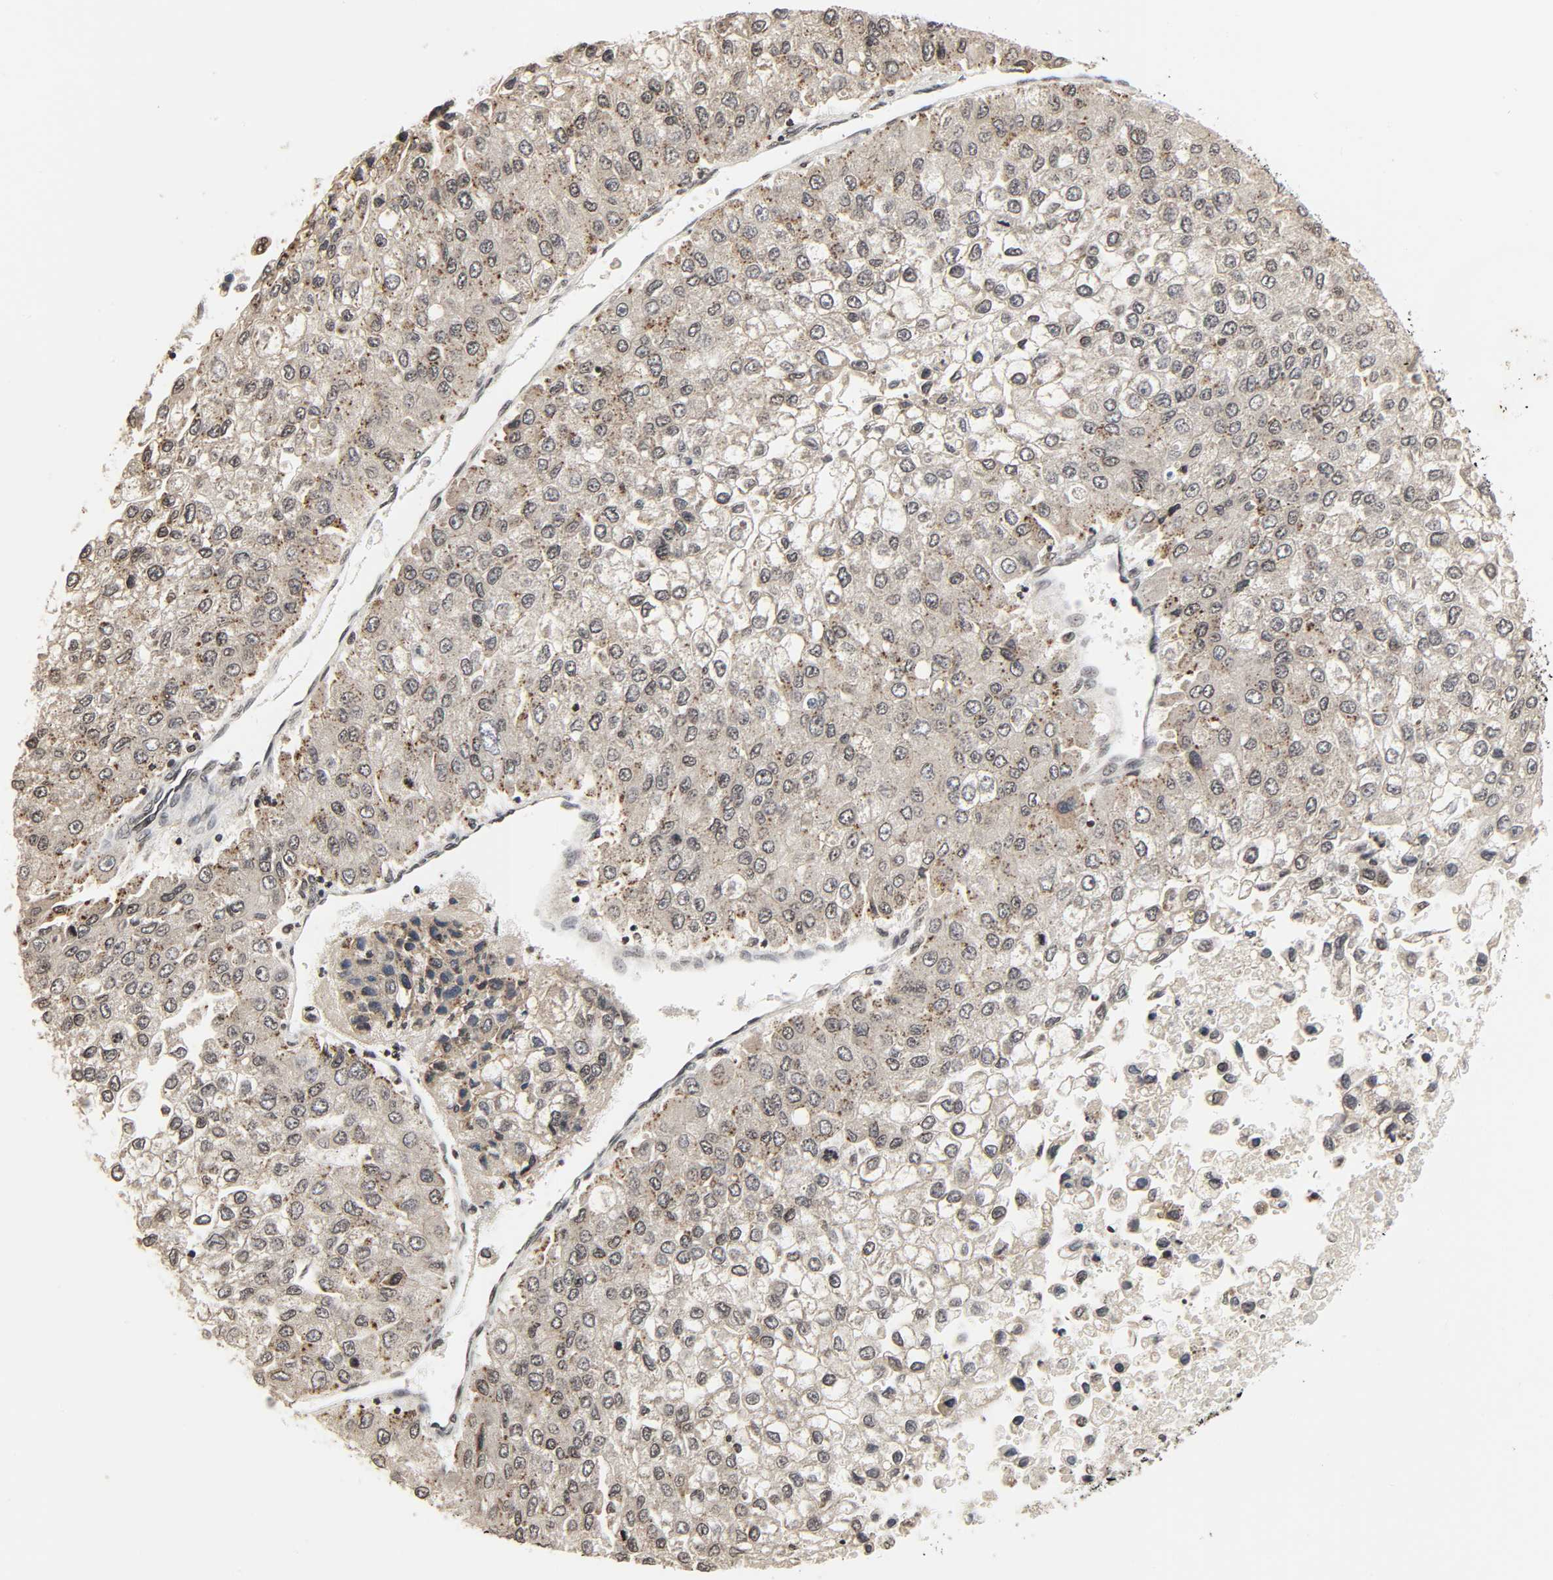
{"staining": {"intensity": "moderate", "quantity": "<25%", "location": "cytoplasmic/membranous"}, "tissue": "liver cancer", "cell_type": "Tumor cells", "image_type": "cancer", "snomed": [{"axis": "morphology", "description": "Carcinoma, Hepatocellular, NOS"}, {"axis": "topography", "description": "Liver"}], "caption": "Immunohistochemical staining of liver hepatocellular carcinoma shows moderate cytoplasmic/membranous protein expression in approximately <25% of tumor cells.", "gene": "XRCC1", "patient": {"sex": "female", "age": 66}}